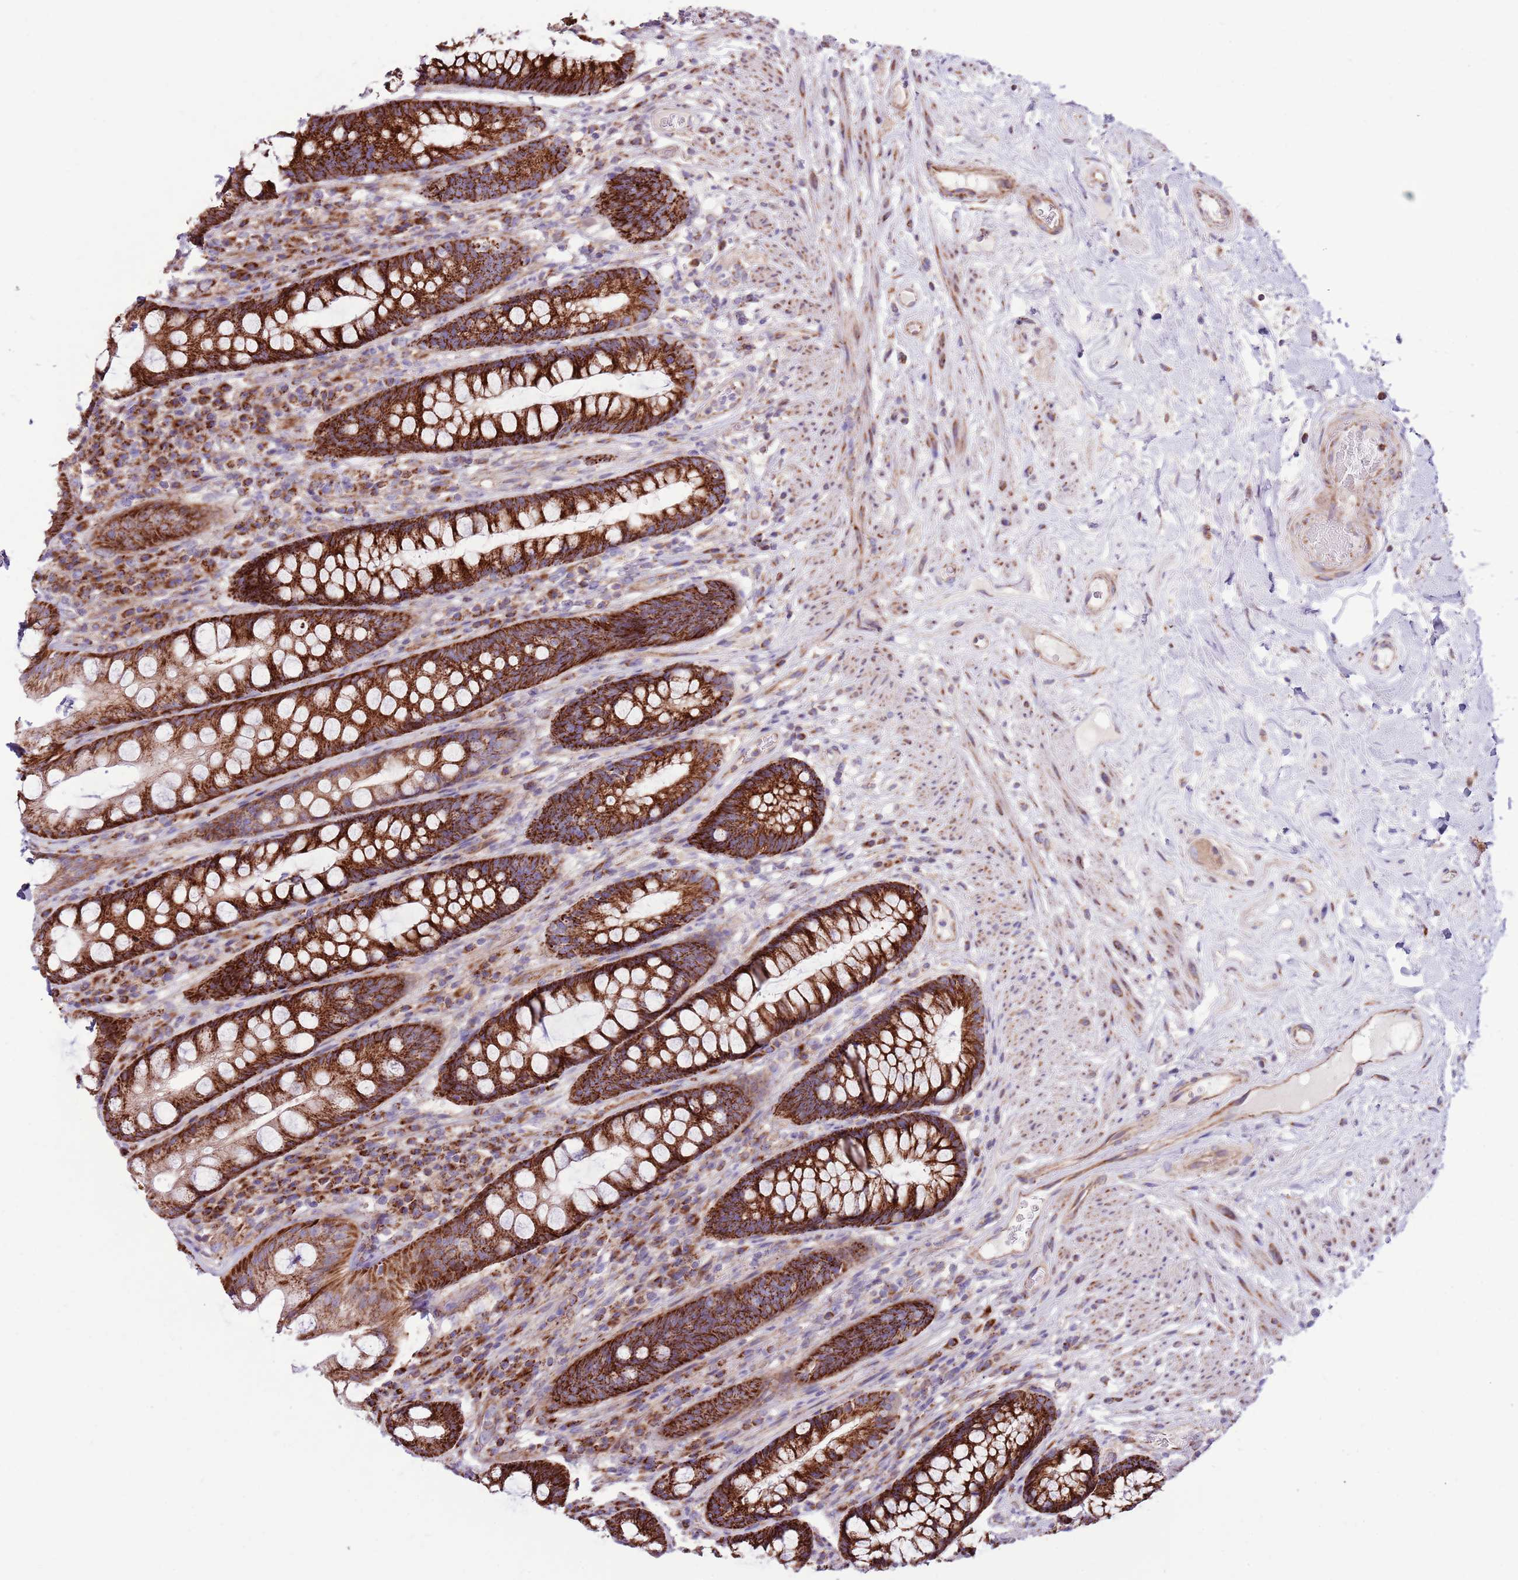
{"staining": {"intensity": "strong", "quantity": ">75%", "location": "cytoplasmic/membranous"}, "tissue": "rectum", "cell_type": "Glandular cells", "image_type": "normal", "snomed": [{"axis": "morphology", "description": "Normal tissue, NOS"}, {"axis": "topography", "description": "Rectum"}], "caption": "Immunohistochemical staining of unremarkable rectum shows high levels of strong cytoplasmic/membranous positivity in about >75% of glandular cells.", "gene": "HECTD4", "patient": {"sex": "male", "age": 74}}